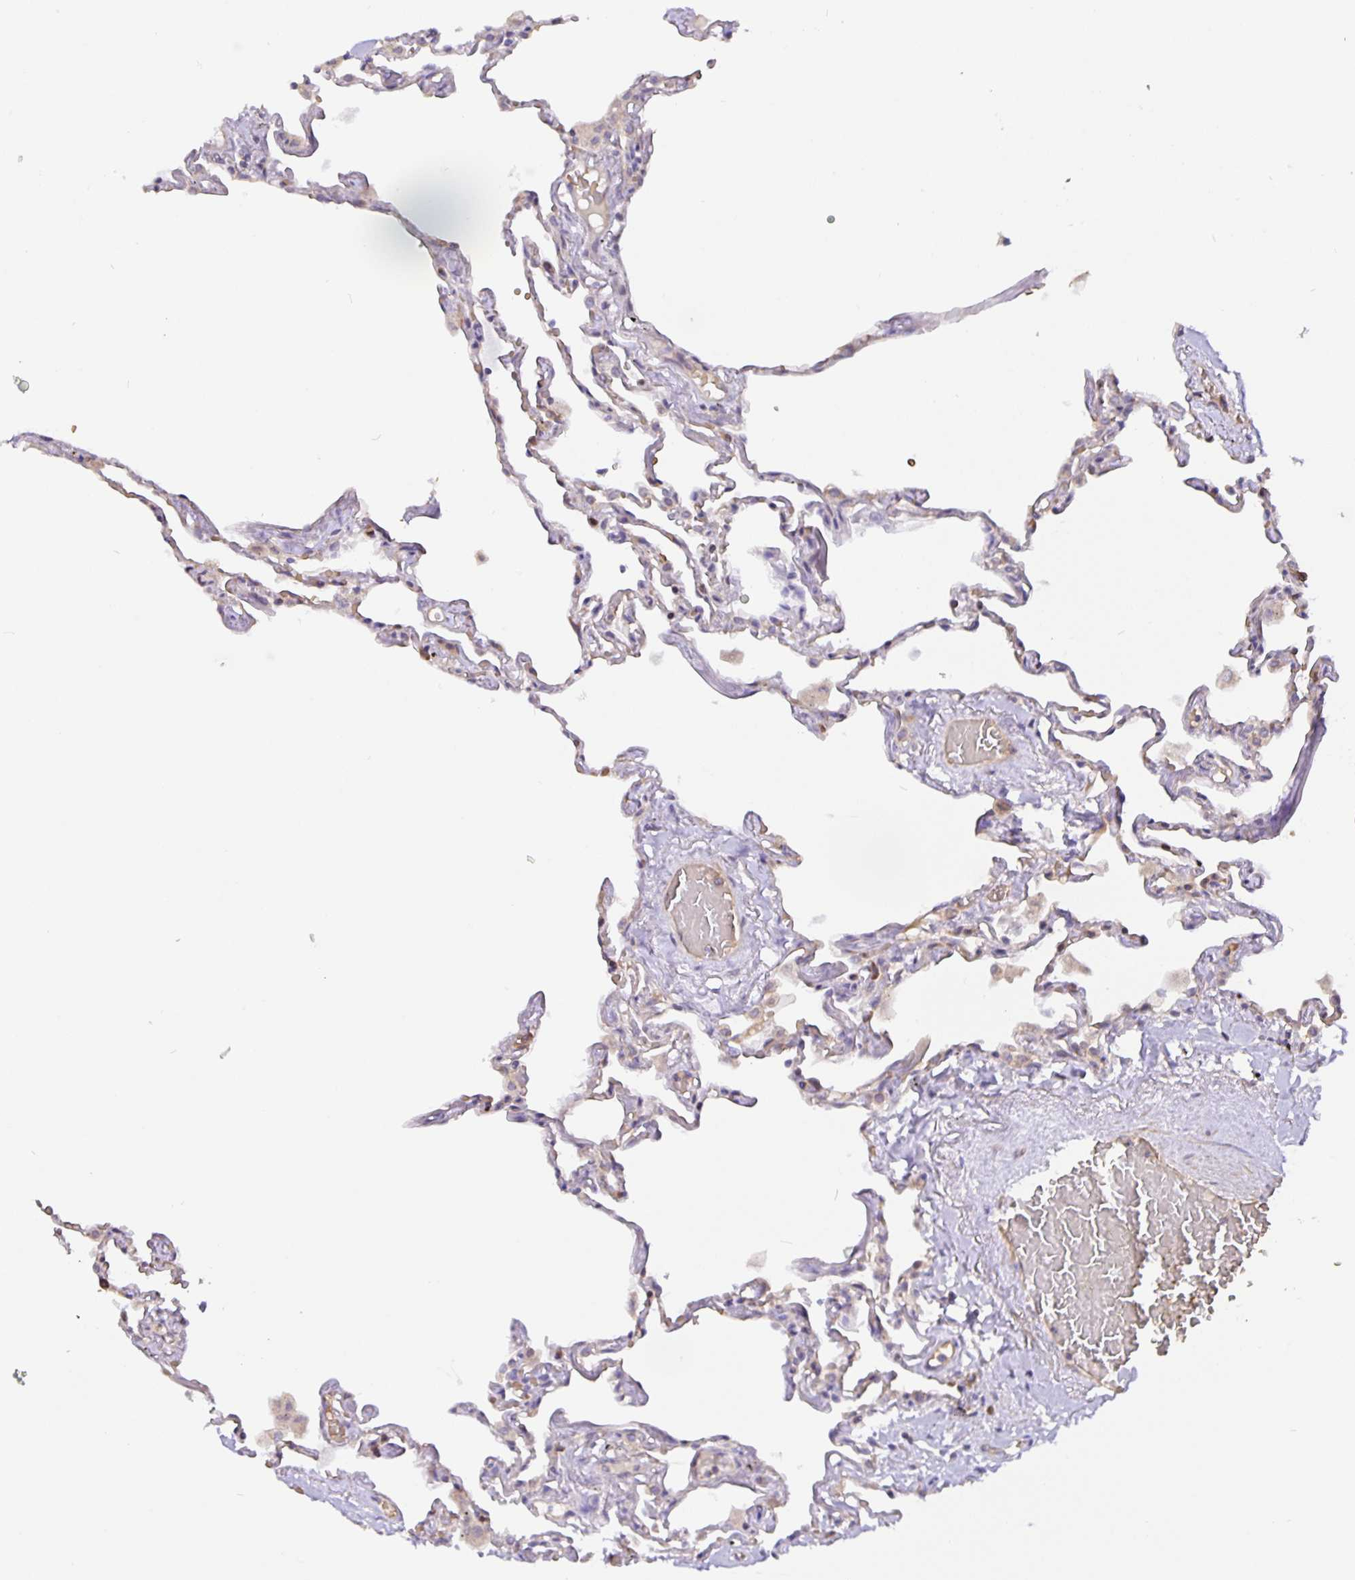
{"staining": {"intensity": "weak", "quantity": ">75%", "location": "cytoplasmic/membranous"}, "tissue": "lung", "cell_type": "Alveolar cells", "image_type": "normal", "snomed": [{"axis": "morphology", "description": "Normal tissue, NOS"}, {"axis": "topography", "description": "Lung"}], "caption": "Weak cytoplasmic/membranous protein expression is seen in approximately >75% of alveolar cells in lung. The protein of interest is stained brown, and the nuclei are stained in blue (DAB IHC with brightfield microscopy, high magnification).", "gene": "TMEM71", "patient": {"sex": "female", "age": 67}}